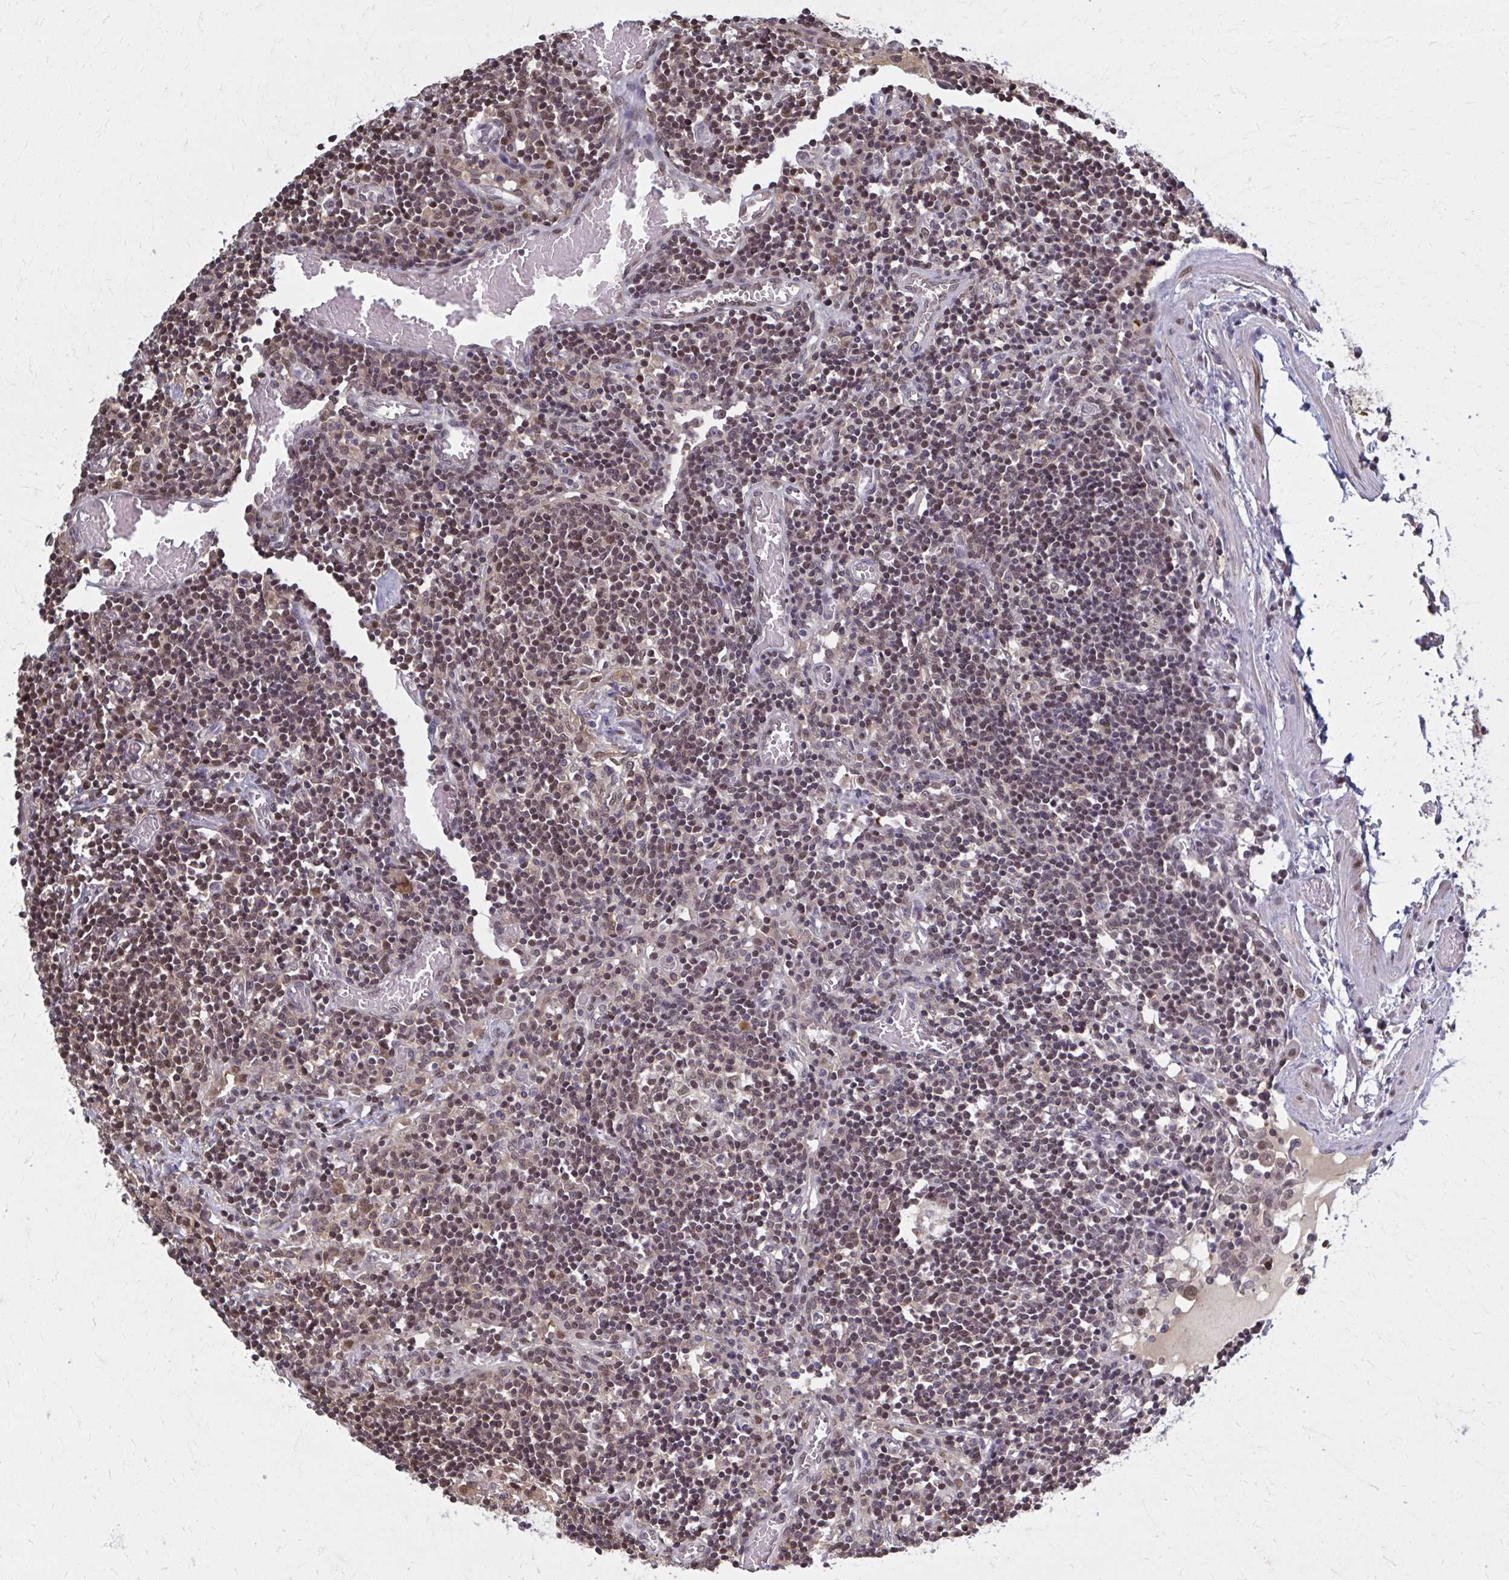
{"staining": {"intensity": "weak", "quantity": "25%-75%", "location": "cytoplasmic/membranous,nuclear"}, "tissue": "lymph node", "cell_type": "Germinal center cells", "image_type": "normal", "snomed": [{"axis": "morphology", "description": "Normal tissue, NOS"}, {"axis": "topography", "description": "Lymph node"}], "caption": "There is low levels of weak cytoplasmic/membranous,nuclear expression in germinal center cells of benign lymph node, as demonstrated by immunohistochemical staining (brown color).", "gene": "MDH1", "patient": {"sex": "male", "age": 66}}